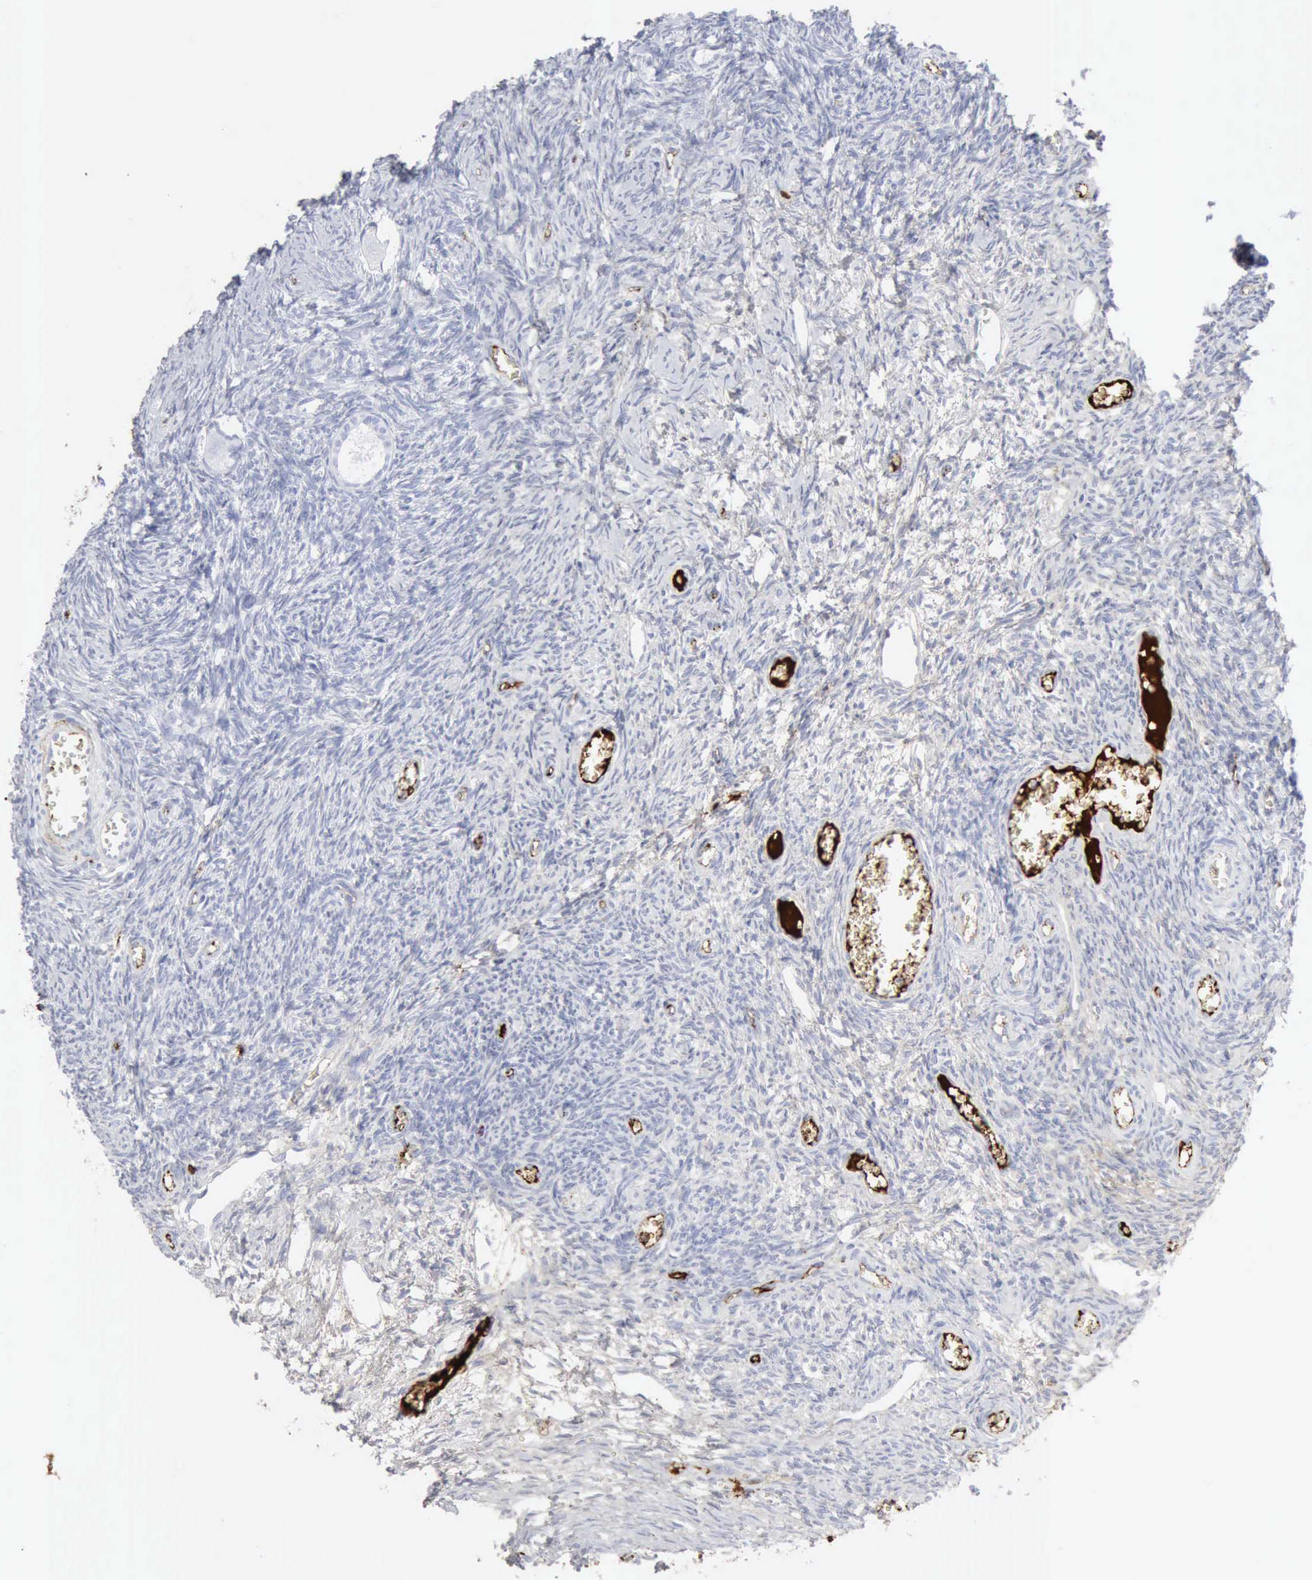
{"staining": {"intensity": "weak", "quantity": "<25%", "location": "cytoplasmic/membranous"}, "tissue": "ovary", "cell_type": "Ovarian stroma cells", "image_type": "normal", "snomed": [{"axis": "morphology", "description": "Normal tissue, NOS"}, {"axis": "topography", "description": "Ovary"}], "caption": "This micrograph is of unremarkable ovary stained with immunohistochemistry to label a protein in brown with the nuclei are counter-stained blue. There is no staining in ovarian stroma cells. Brightfield microscopy of immunohistochemistry stained with DAB (brown) and hematoxylin (blue), captured at high magnification.", "gene": "C4BPA", "patient": {"sex": "female", "age": 27}}